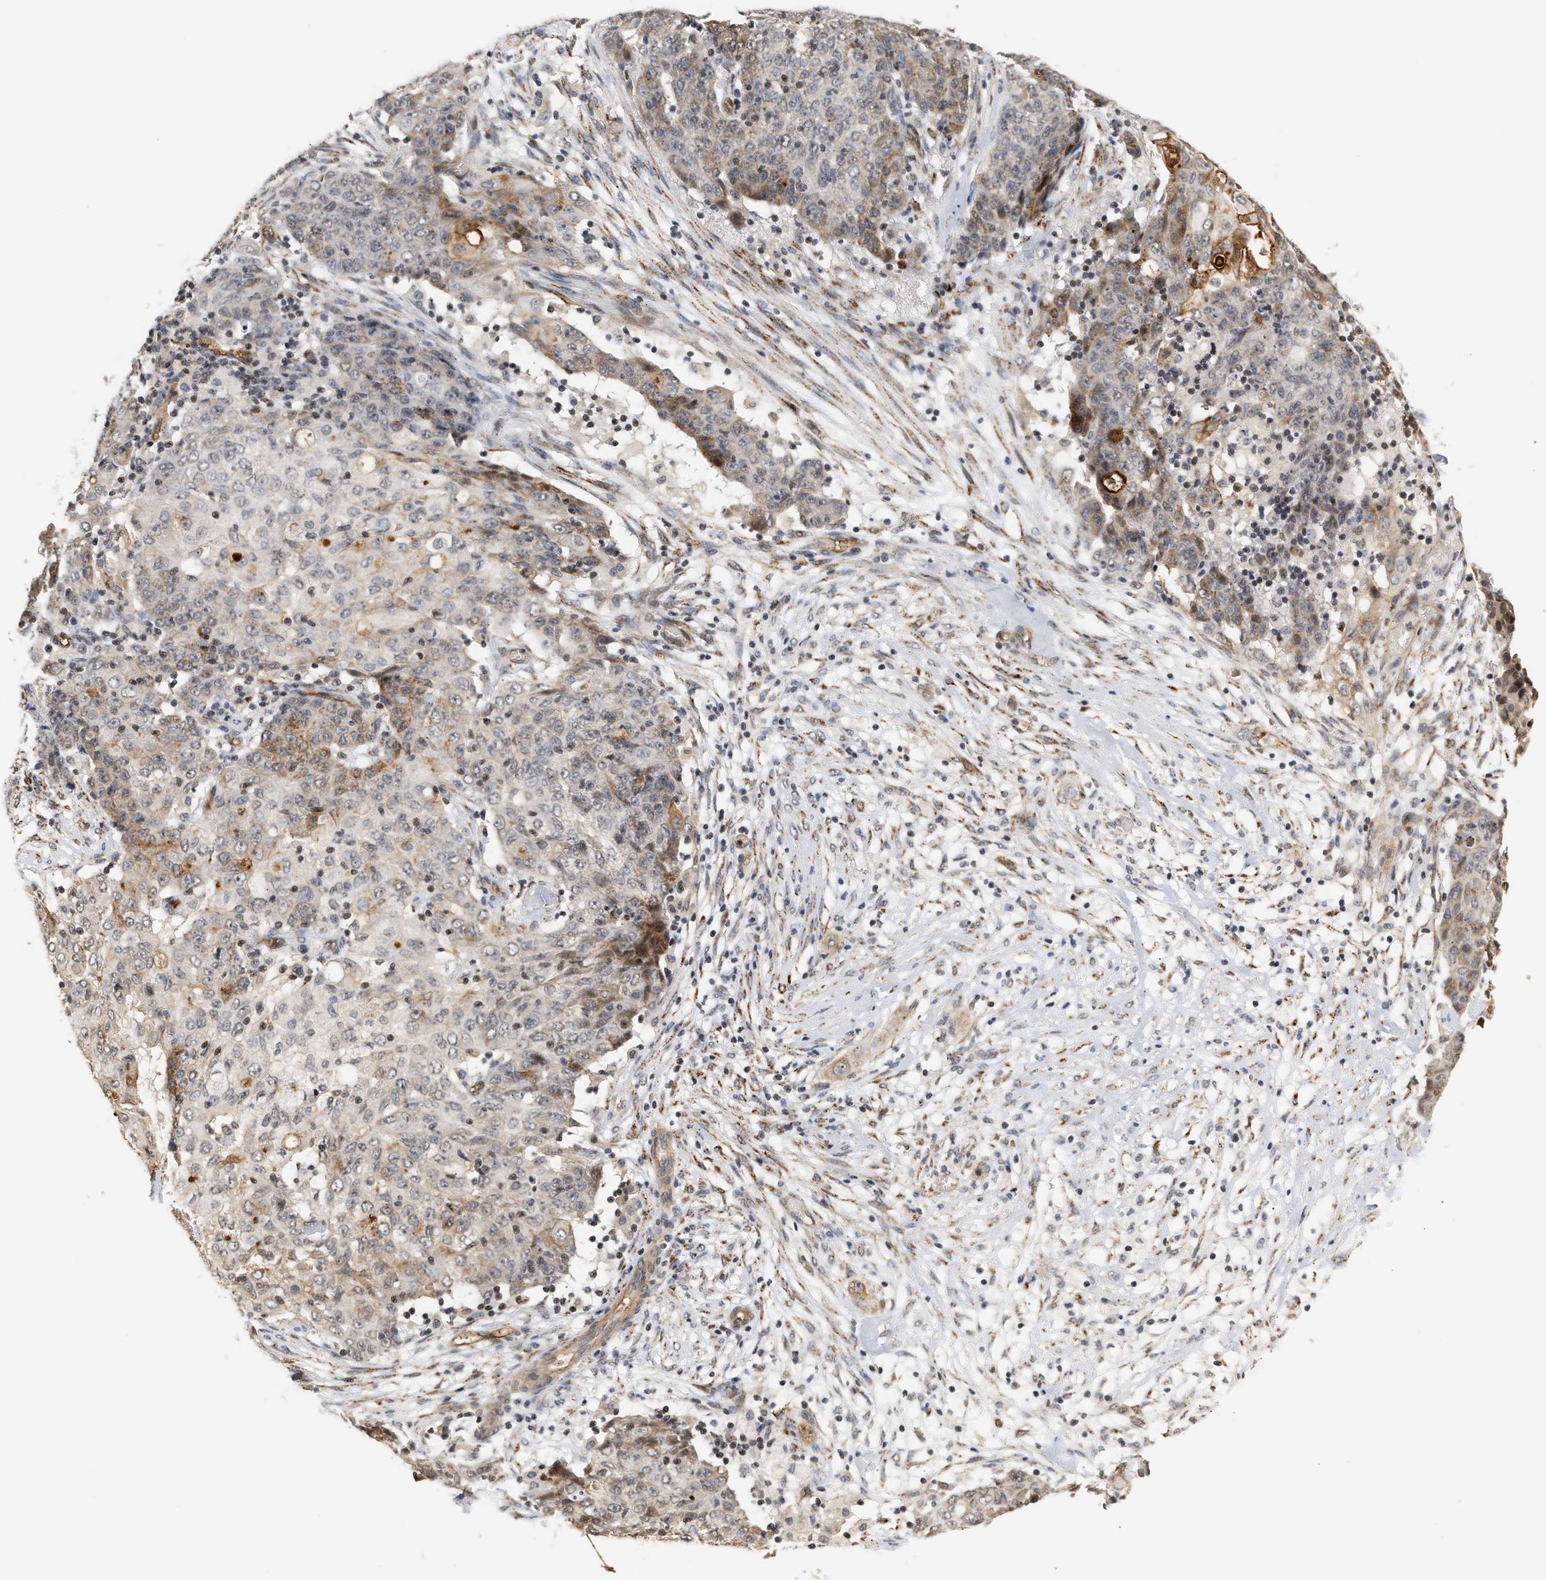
{"staining": {"intensity": "moderate", "quantity": "<25%", "location": "cytoplasmic/membranous"}, "tissue": "ovarian cancer", "cell_type": "Tumor cells", "image_type": "cancer", "snomed": [{"axis": "morphology", "description": "Carcinoma, endometroid"}, {"axis": "topography", "description": "Ovary"}], "caption": "Tumor cells reveal low levels of moderate cytoplasmic/membranous staining in about <25% of cells in endometroid carcinoma (ovarian). (IHC, brightfield microscopy, high magnification).", "gene": "PLXND1", "patient": {"sex": "female", "age": 42}}